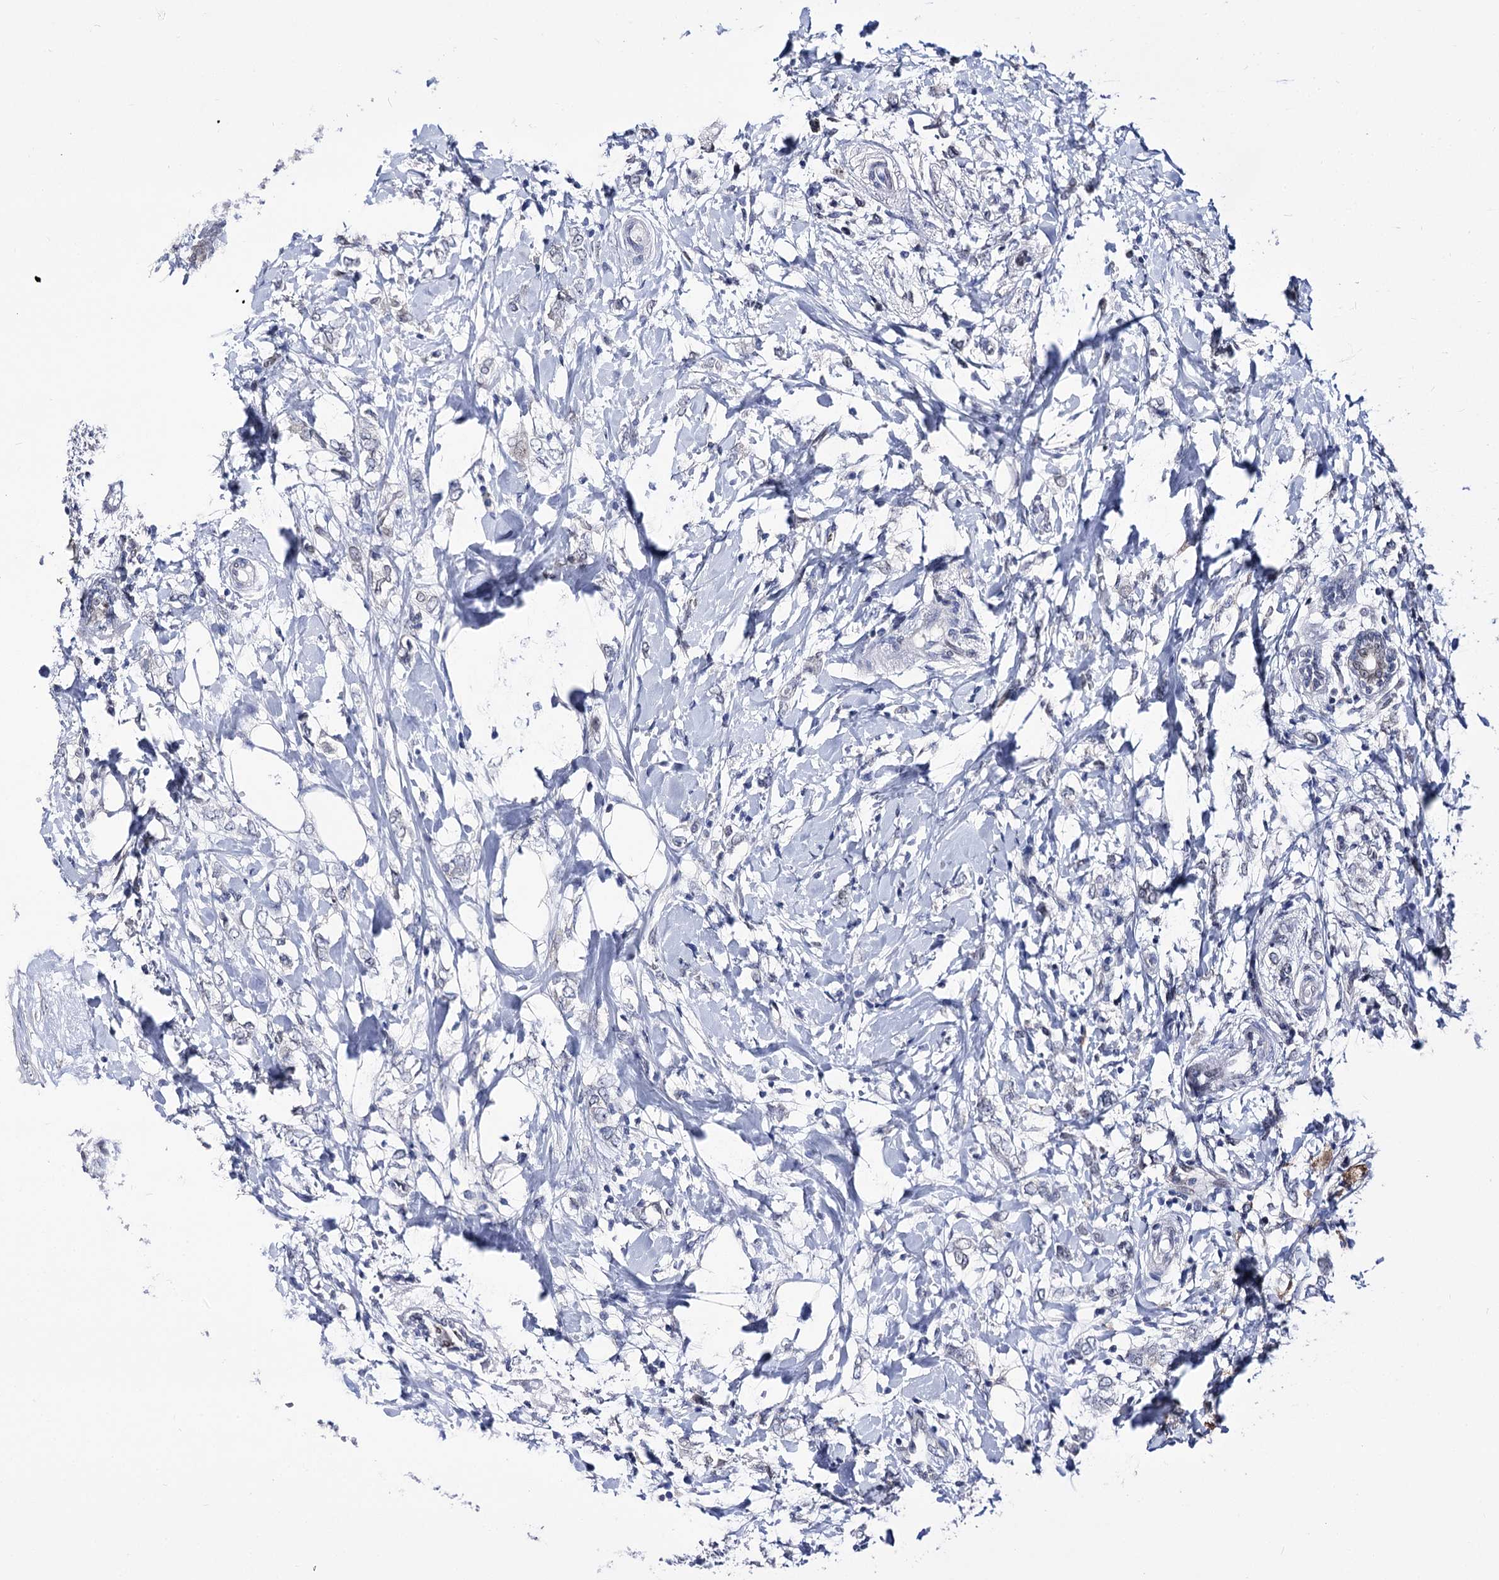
{"staining": {"intensity": "negative", "quantity": "none", "location": "none"}, "tissue": "breast cancer", "cell_type": "Tumor cells", "image_type": "cancer", "snomed": [{"axis": "morphology", "description": "Normal tissue, NOS"}, {"axis": "morphology", "description": "Lobular carcinoma"}, {"axis": "topography", "description": "Breast"}], "caption": "Micrograph shows no significant protein positivity in tumor cells of breast lobular carcinoma.", "gene": "TMEM201", "patient": {"sex": "female", "age": 47}}